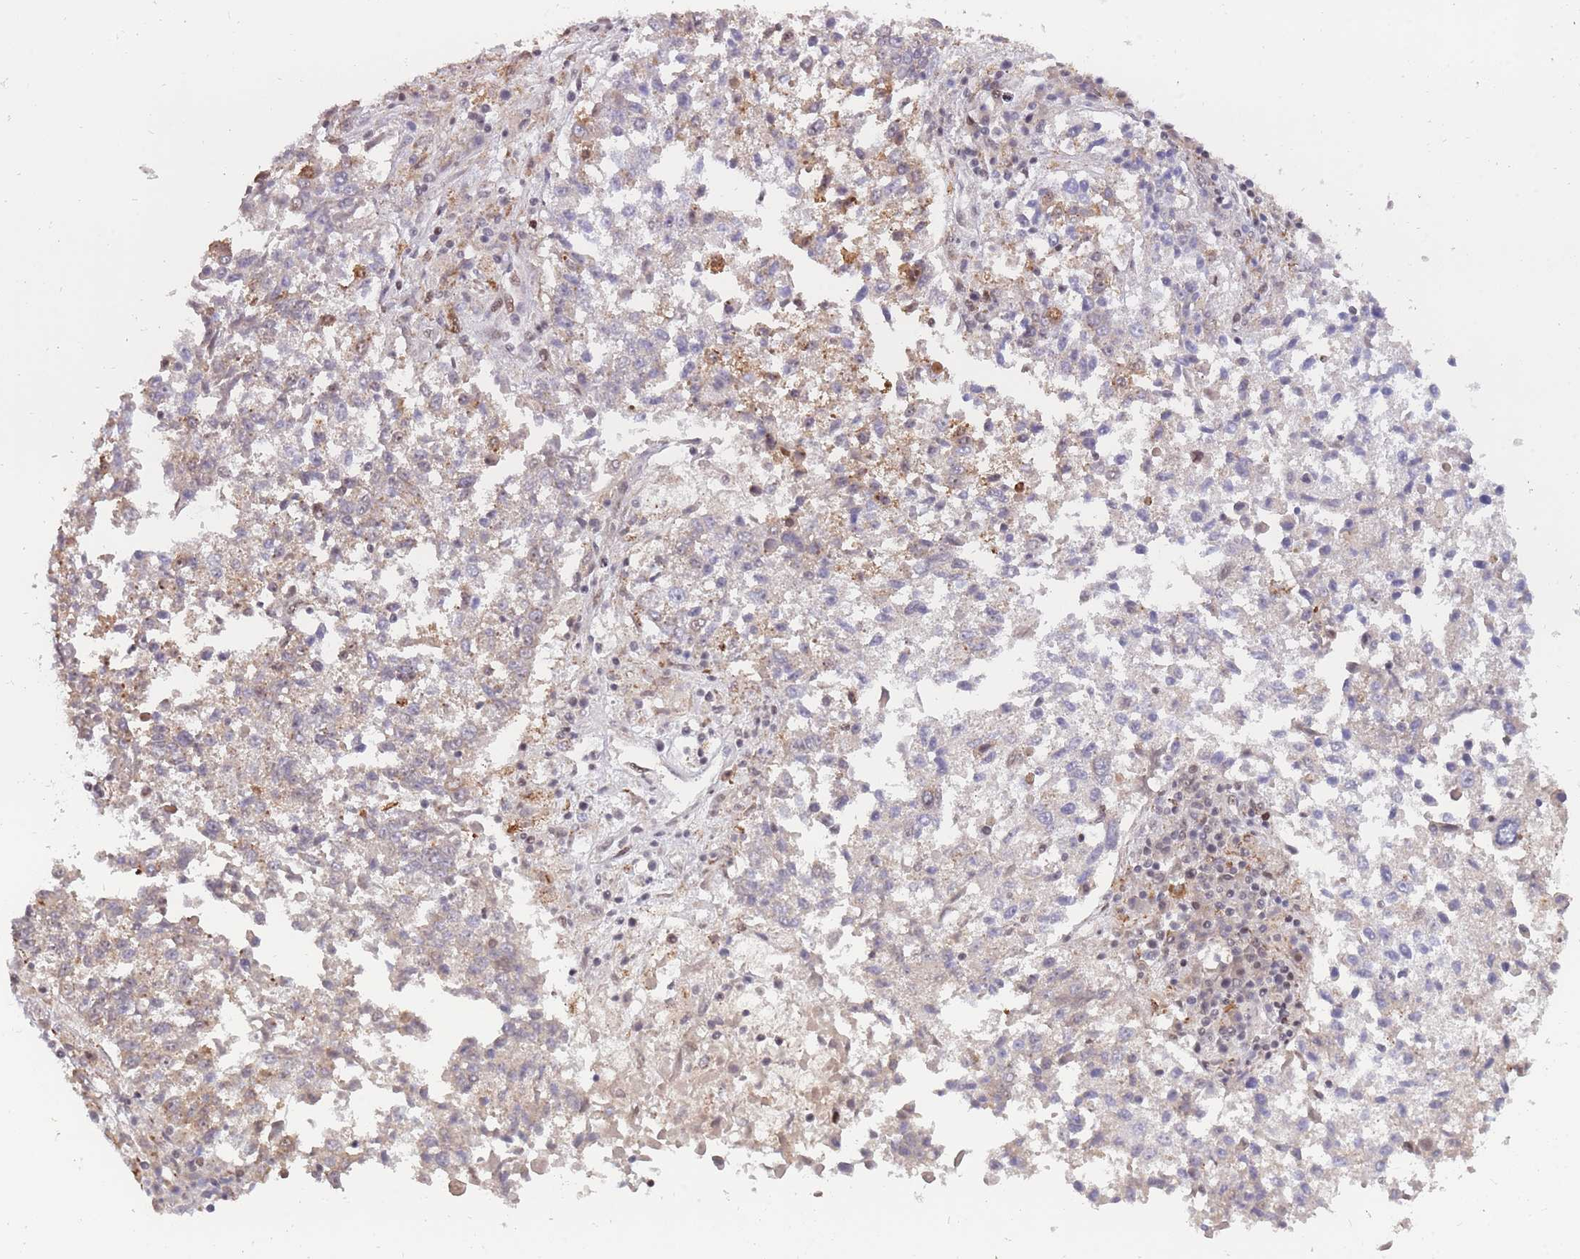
{"staining": {"intensity": "weak", "quantity": "<25%", "location": "nuclear"}, "tissue": "lung cancer", "cell_type": "Tumor cells", "image_type": "cancer", "snomed": [{"axis": "morphology", "description": "Squamous cell carcinoma, NOS"}, {"axis": "topography", "description": "Lung"}], "caption": "The histopathology image reveals no significant positivity in tumor cells of squamous cell carcinoma (lung). (Immunohistochemistry (ihc), brightfield microscopy, high magnification).", "gene": "TARBP2", "patient": {"sex": "male", "age": 73}}